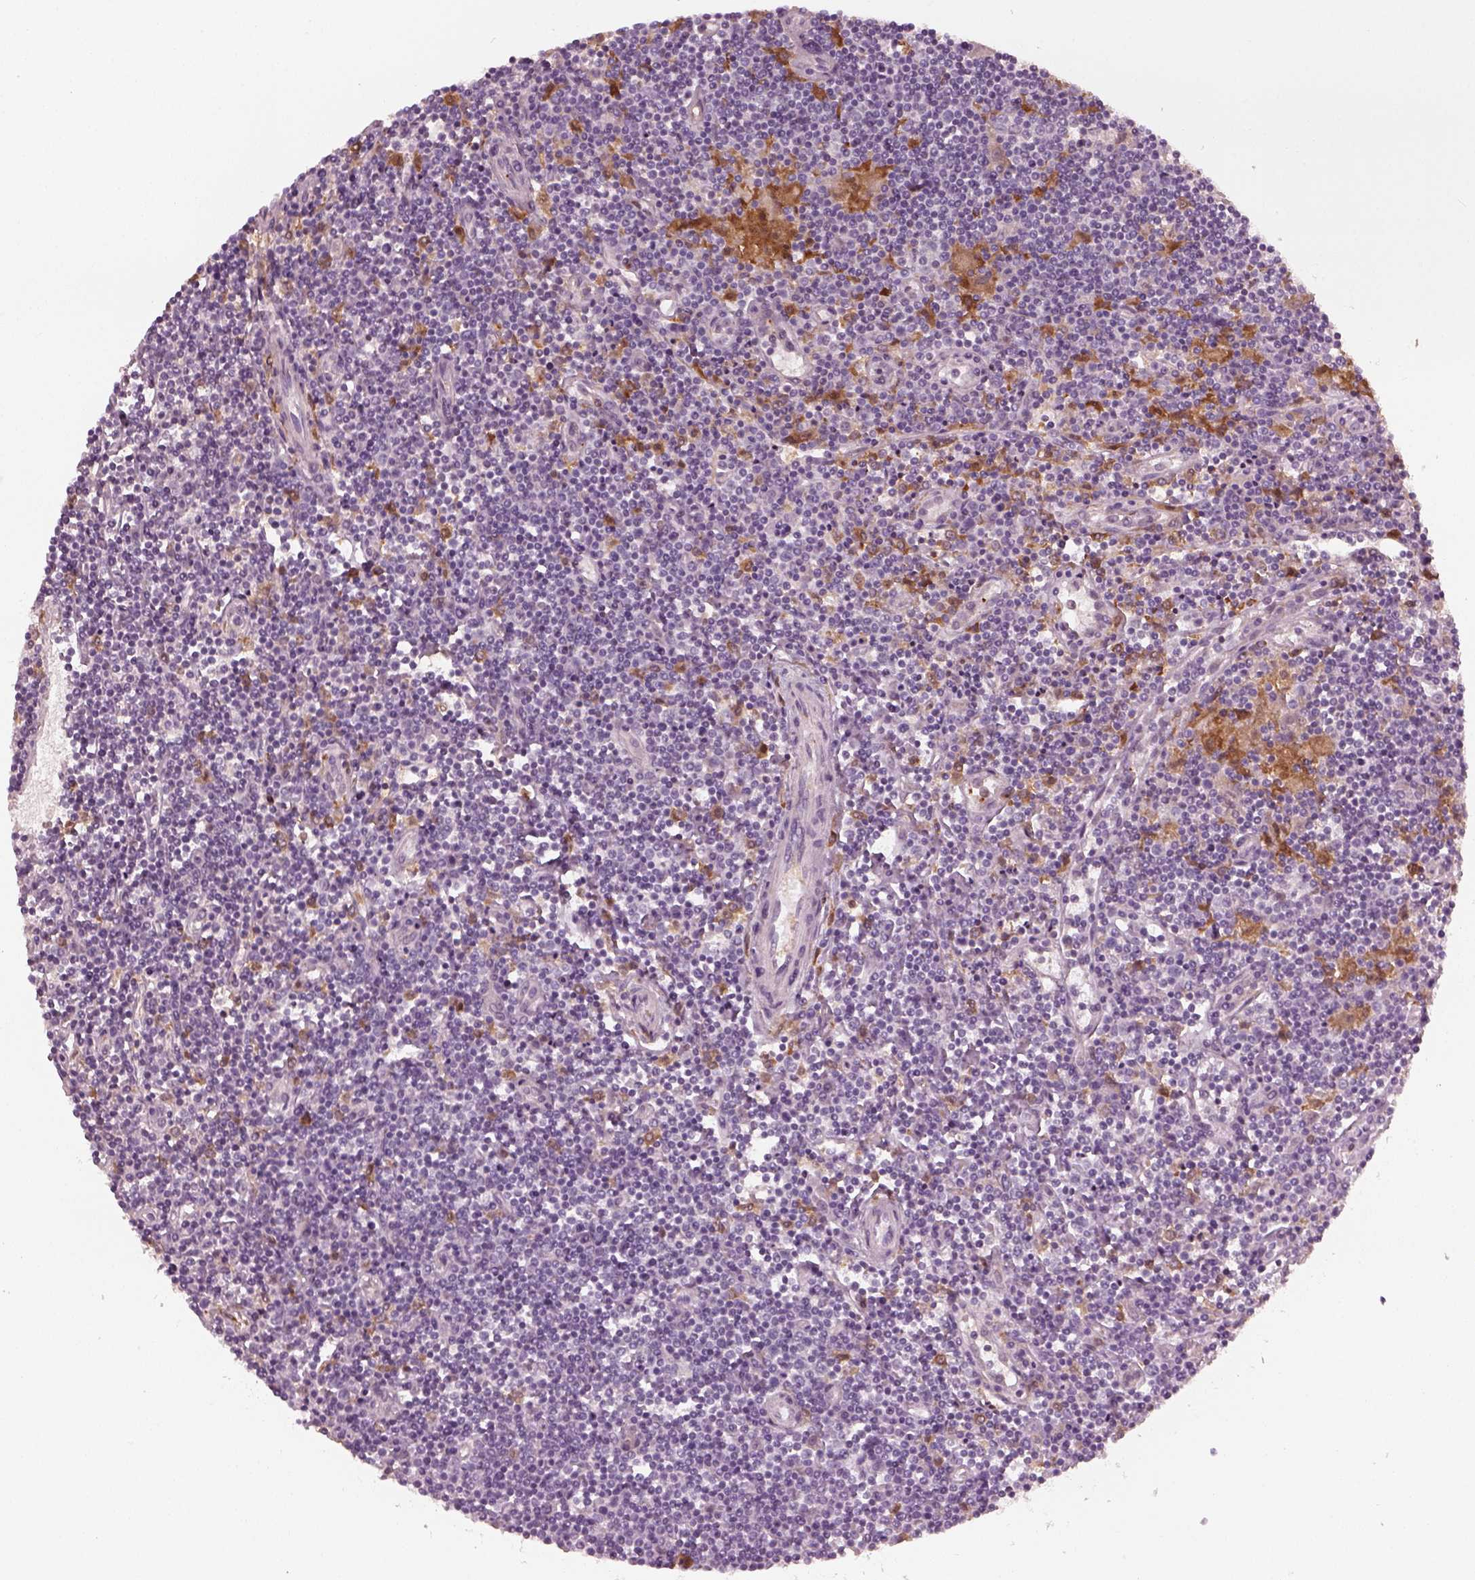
{"staining": {"intensity": "negative", "quantity": "none", "location": "none"}, "tissue": "lymphoma", "cell_type": "Tumor cells", "image_type": "cancer", "snomed": [{"axis": "morphology", "description": "Hodgkin's disease, NOS"}, {"axis": "topography", "description": "Lymph node"}], "caption": "This is an immunohistochemistry image of human lymphoma. There is no positivity in tumor cells.", "gene": "PSTPIP2", "patient": {"sex": "male", "age": 40}}